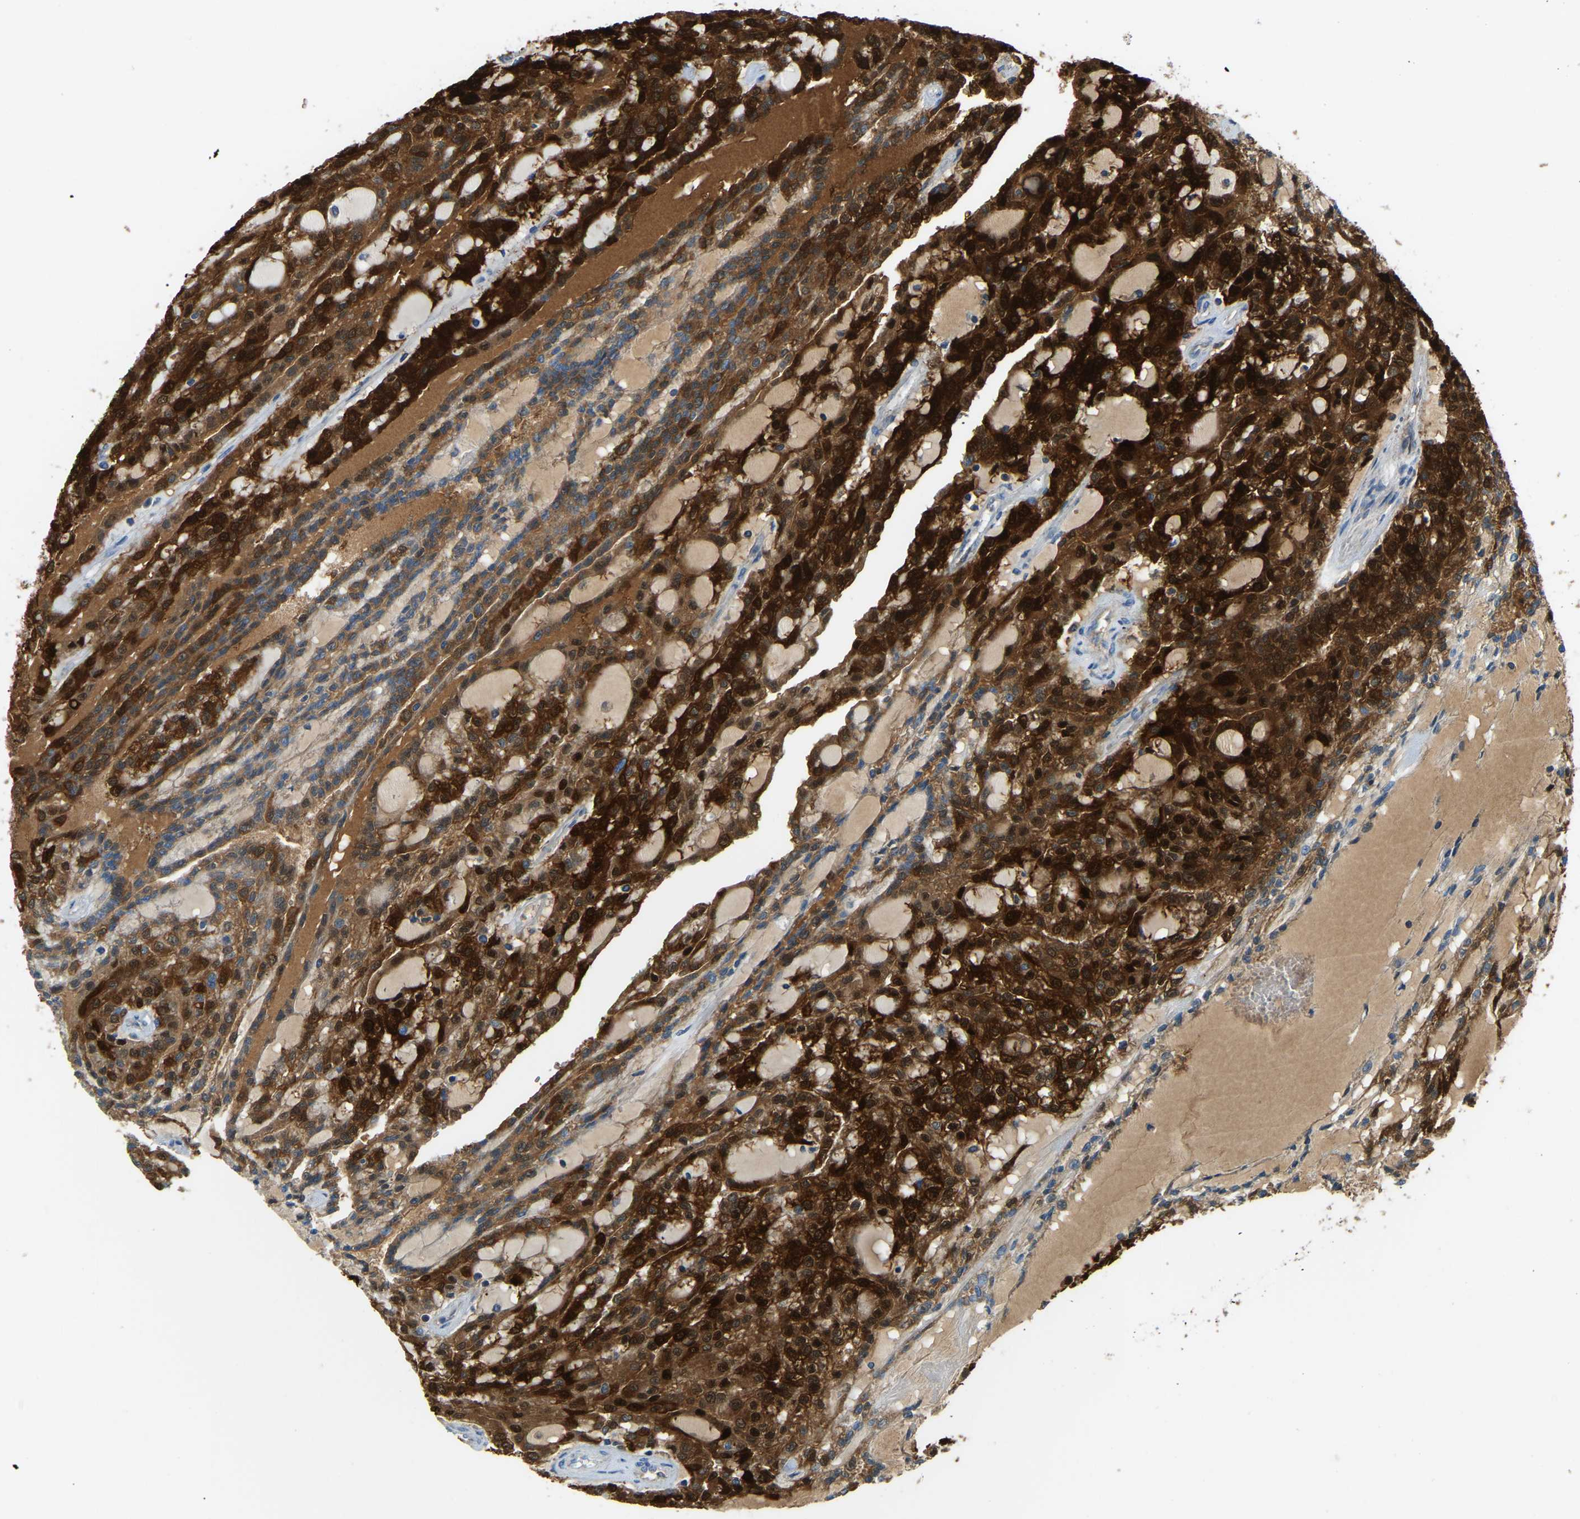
{"staining": {"intensity": "strong", "quantity": ">75%", "location": "cytoplasmic/membranous,nuclear"}, "tissue": "renal cancer", "cell_type": "Tumor cells", "image_type": "cancer", "snomed": [{"axis": "morphology", "description": "Adenocarcinoma, NOS"}, {"axis": "topography", "description": "Kidney"}], "caption": "This image displays IHC staining of human renal cancer, with high strong cytoplasmic/membranous and nuclear positivity in about >75% of tumor cells.", "gene": "GDA", "patient": {"sex": "male", "age": 63}}